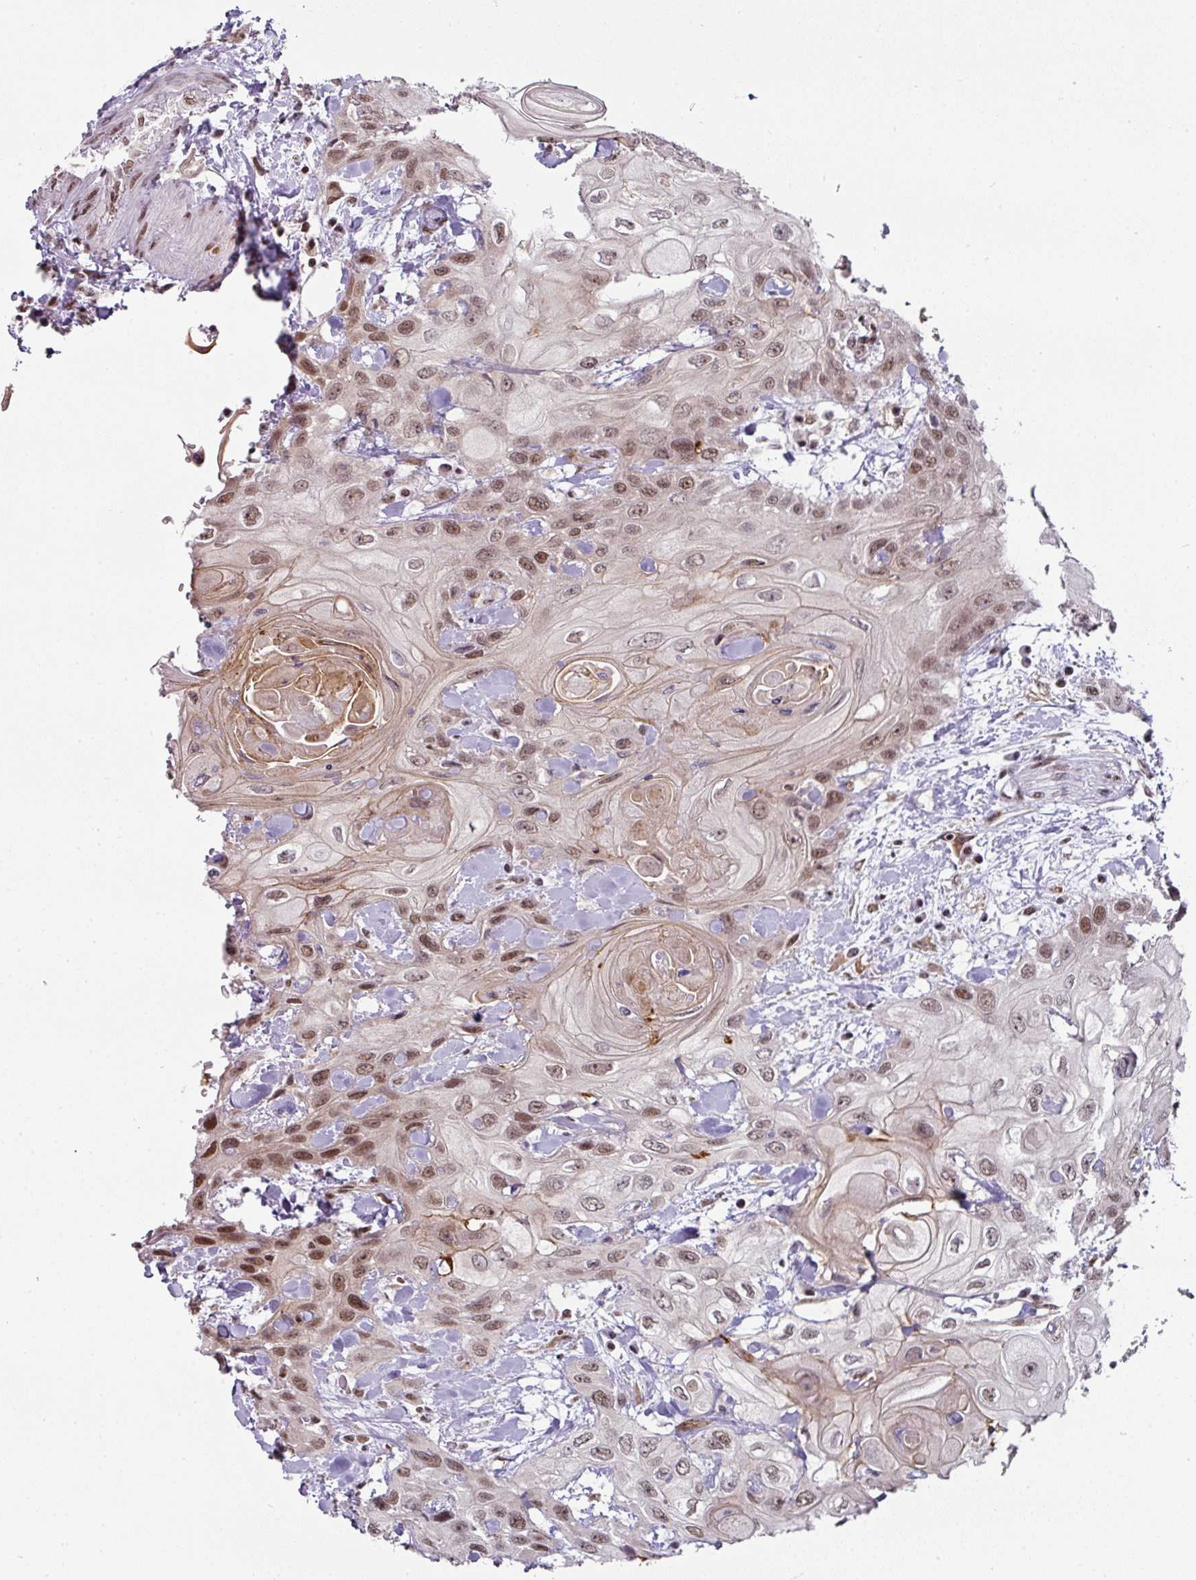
{"staining": {"intensity": "moderate", "quantity": ">75%", "location": "nuclear"}, "tissue": "head and neck cancer", "cell_type": "Tumor cells", "image_type": "cancer", "snomed": [{"axis": "morphology", "description": "Squamous cell carcinoma, NOS"}, {"axis": "topography", "description": "Head-Neck"}], "caption": "Human head and neck squamous cell carcinoma stained for a protein (brown) shows moderate nuclear positive positivity in about >75% of tumor cells.", "gene": "NFYA", "patient": {"sex": "female", "age": 43}}